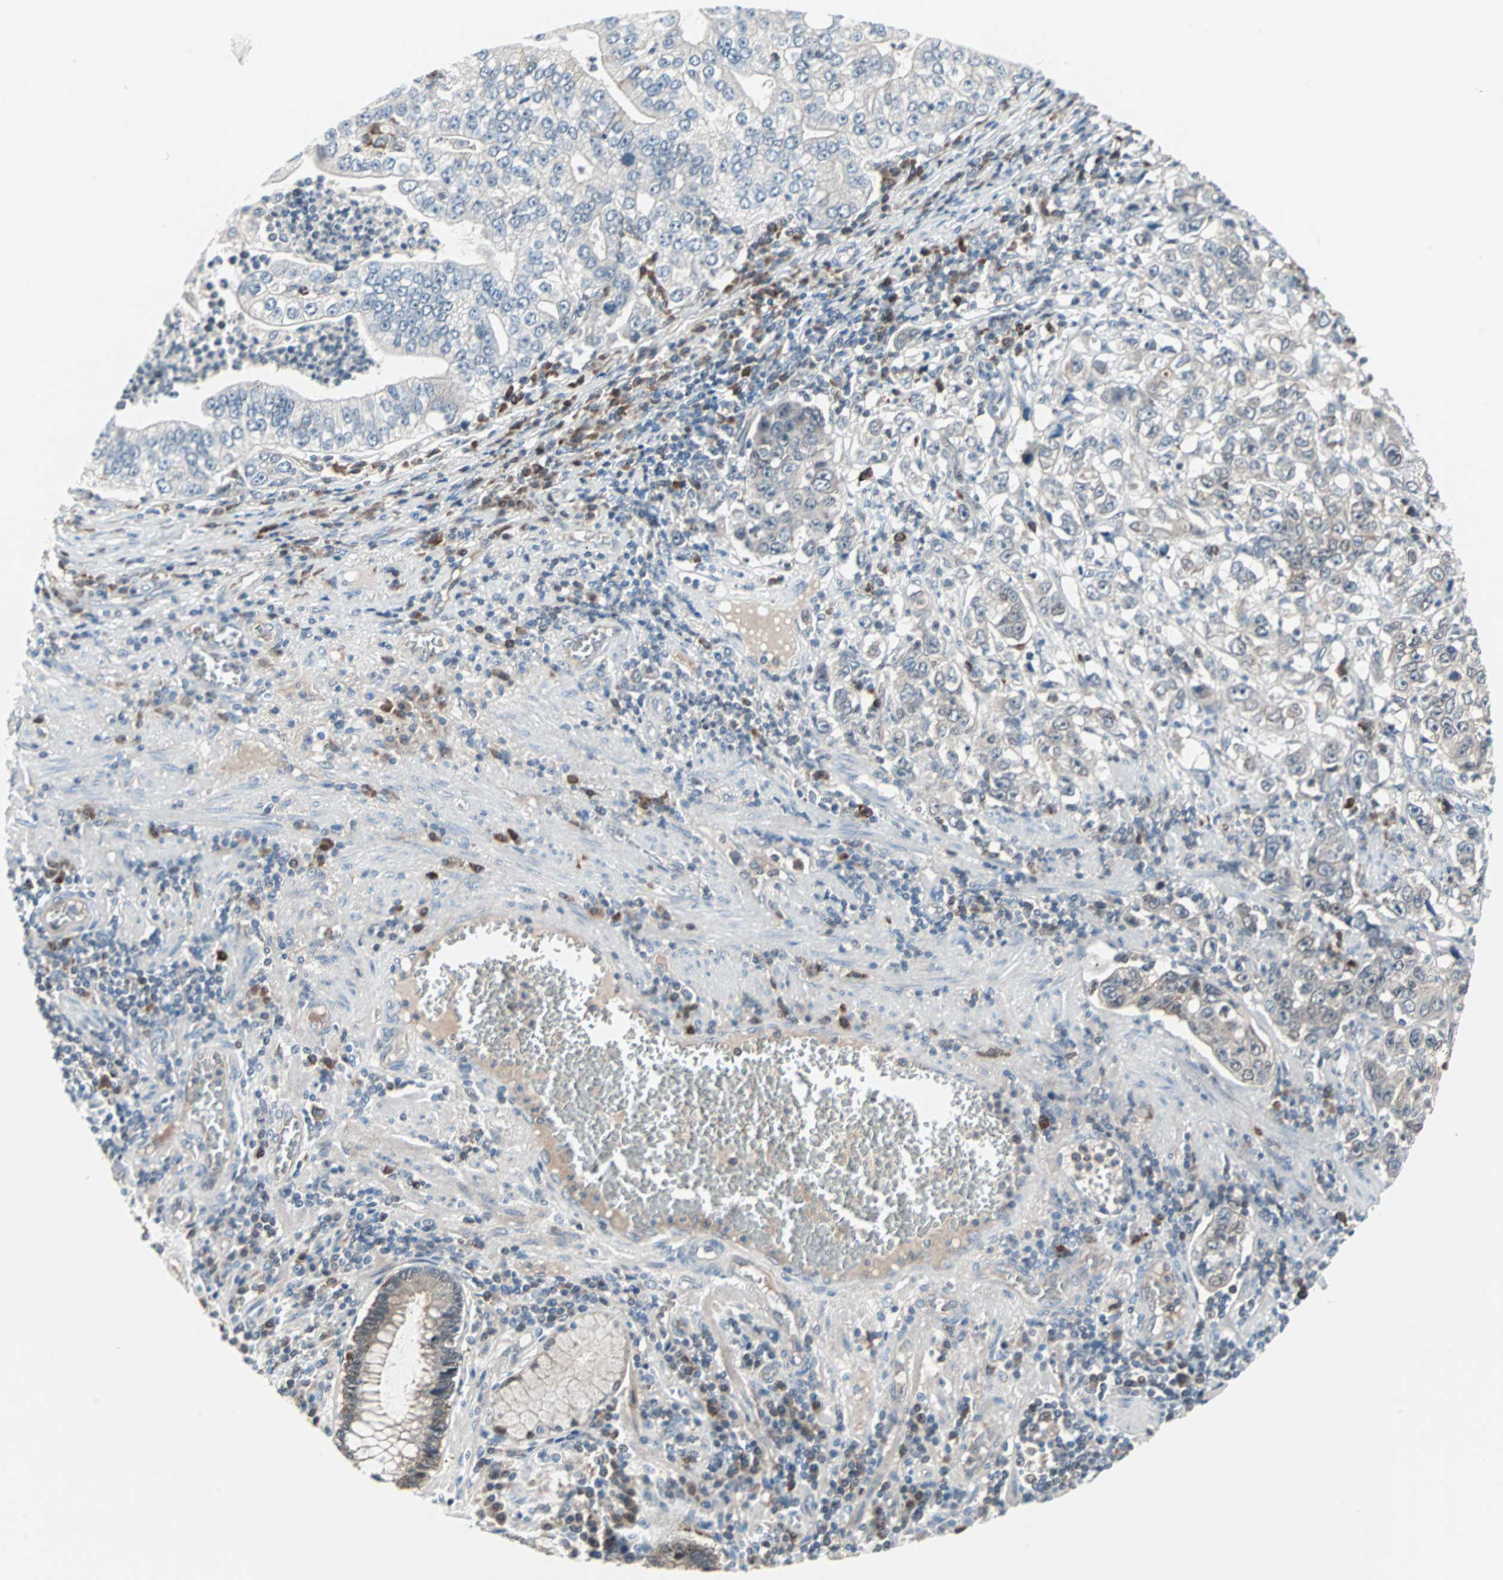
{"staining": {"intensity": "negative", "quantity": "none", "location": "none"}, "tissue": "stomach cancer", "cell_type": "Tumor cells", "image_type": "cancer", "snomed": [{"axis": "morphology", "description": "Adenocarcinoma, NOS"}, {"axis": "topography", "description": "Stomach, lower"}], "caption": "Protein analysis of stomach adenocarcinoma reveals no significant staining in tumor cells.", "gene": "CASP3", "patient": {"sex": "female", "age": 72}}